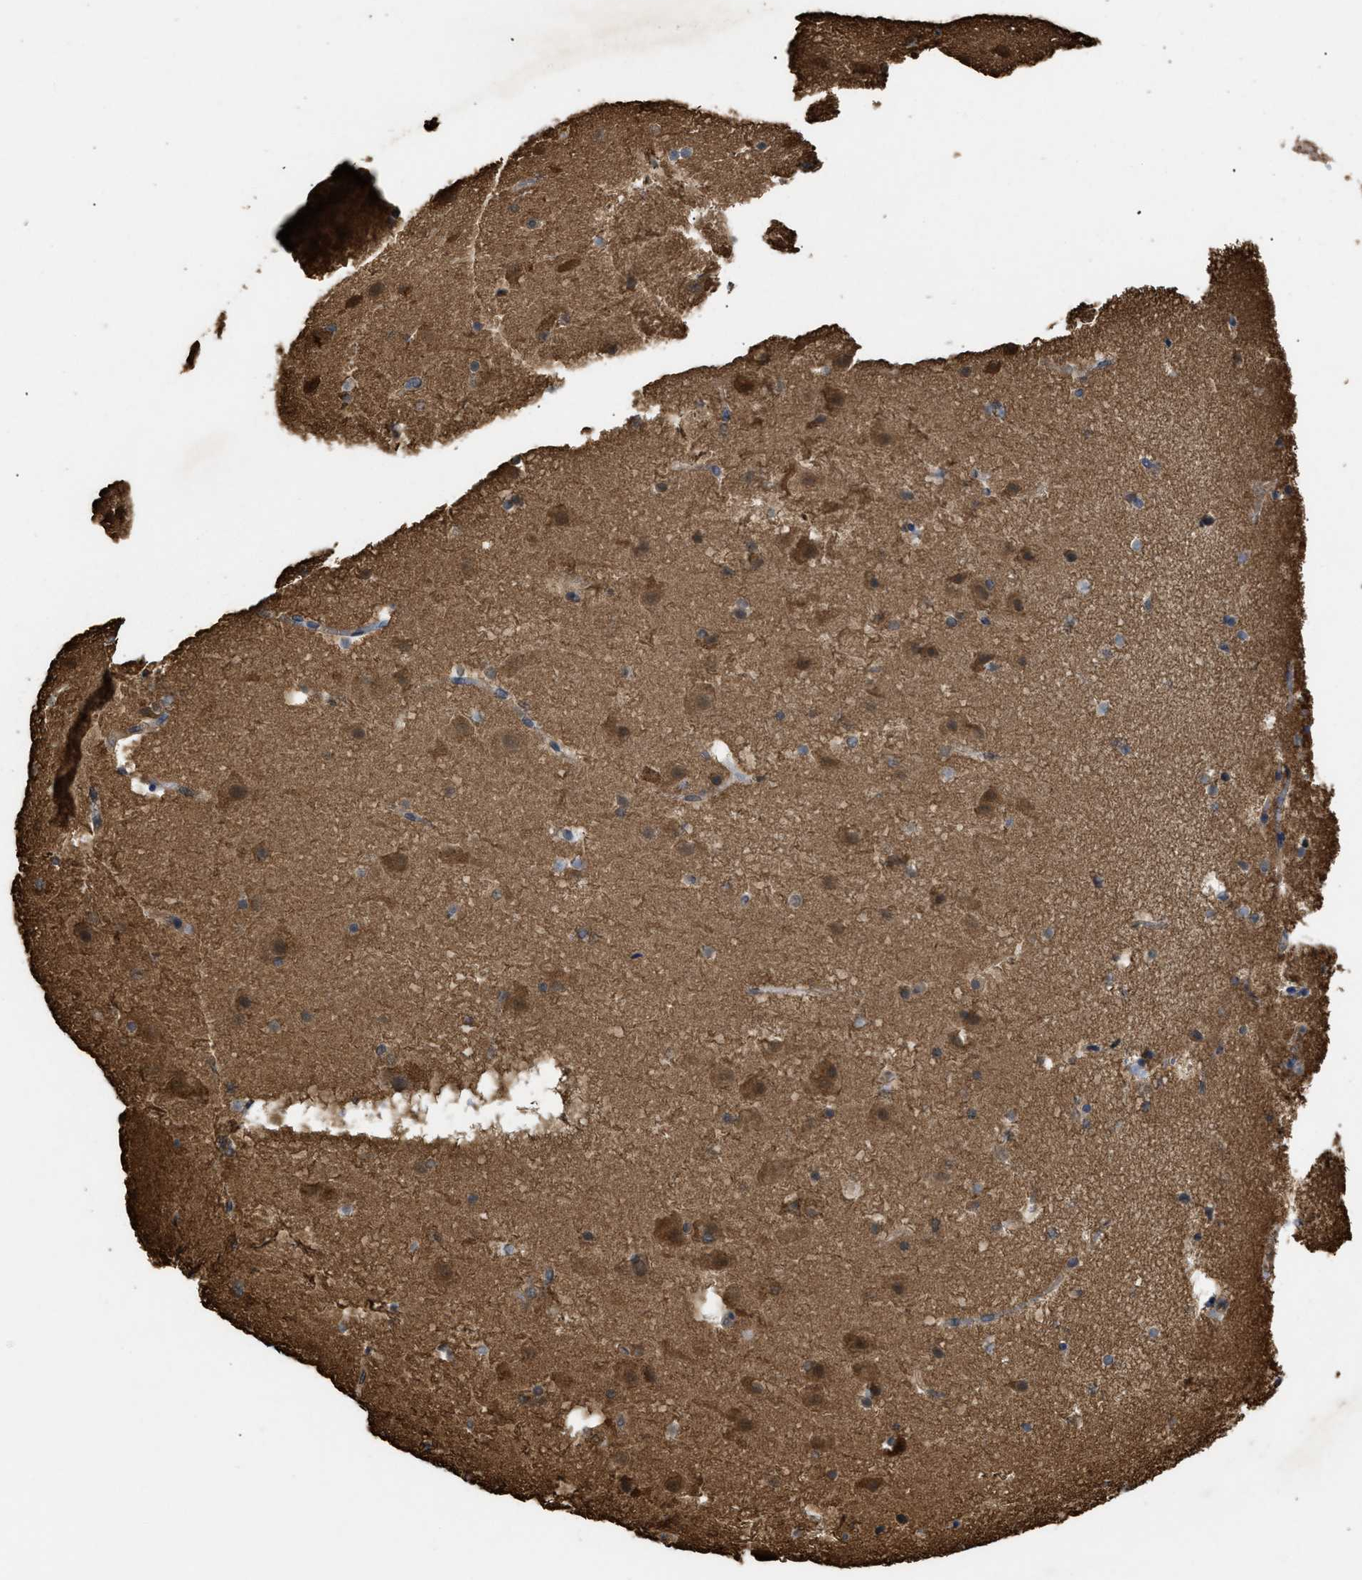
{"staining": {"intensity": "weak", "quantity": "25%-75%", "location": "cytoplasmic/membranous"}, "tissue": "cerebral cortex", "cell_type": "Endothelial cells", "image_type": "normal", "snomed": [{"axis": "morphology", "description": "Normal tissue, NOS"}, {"axis": "topography", "description": "Cerebral cortex"}], "caption": "Brown immunohistochemical staining in unremarkable cerebral cortex shows weak cytoplasmic/membranous positivity in about 25%-75% of endothelial cells. (IHC, brightfield microscopy, high magnification).", "gene": "CALM1", "patient": {"sex": "male", "age": 45}}